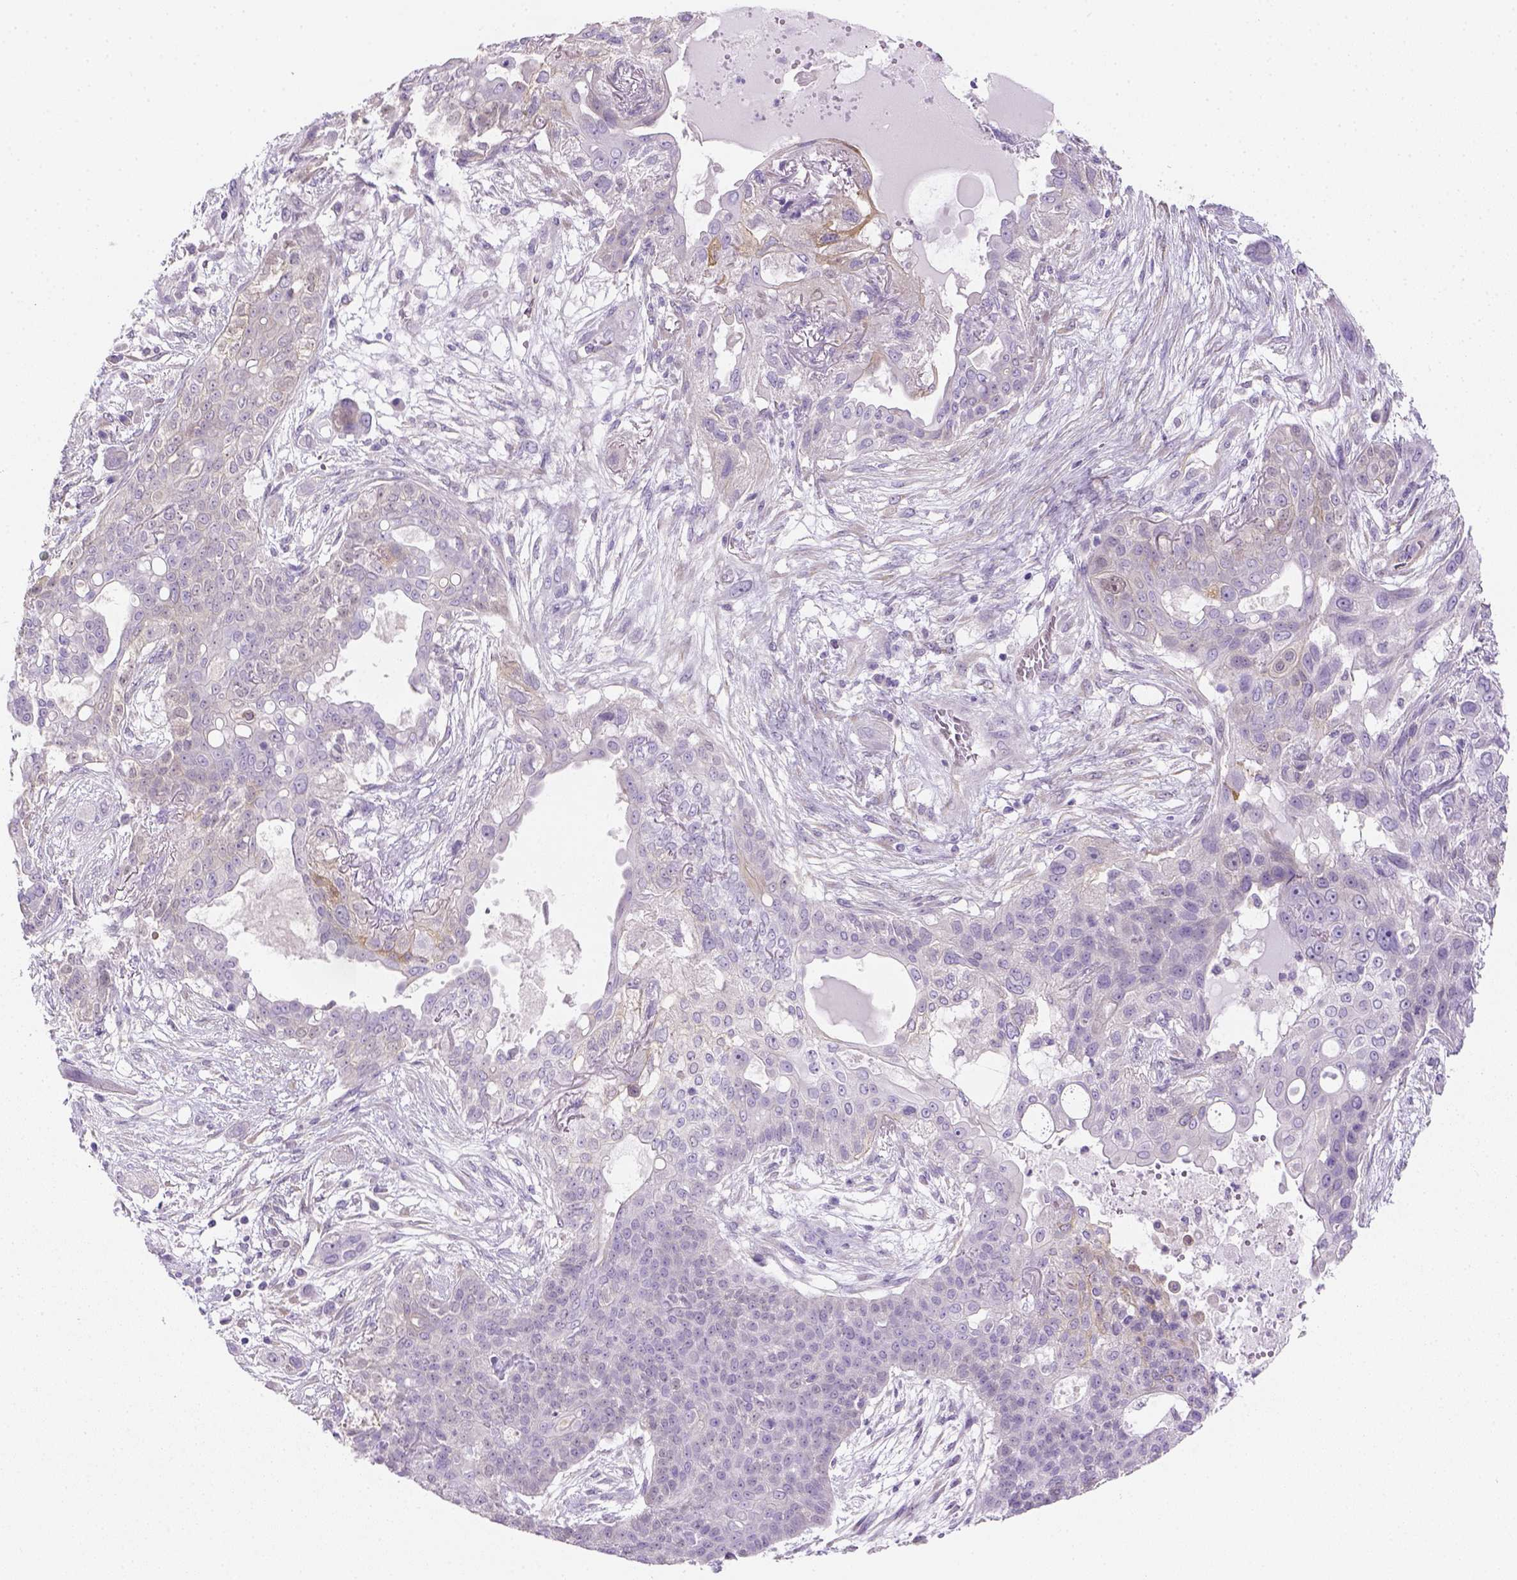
{"staining": {"intensity": "weak", "quantity": "<25%", "location": "cytoplasmic/membranous"}, "tissue": "lung cancer", "cell_type": "Tumor cells", "image_type": "cancer", "snomed": [{"axis": "morphology", "description": "Squamous cell carcinoma, NOS"}, {"axis": "topography", "description": "Lung"}], "caption": "The micrograph shows no staining of tumor cells in squamous cell carcinoma (lung). (DAB immunohistochemistry (IHC) visualized using brightfield microscopy, high magnification).", "gene": "CACNB1", "patient": {"sex": "female", "age": 70}}